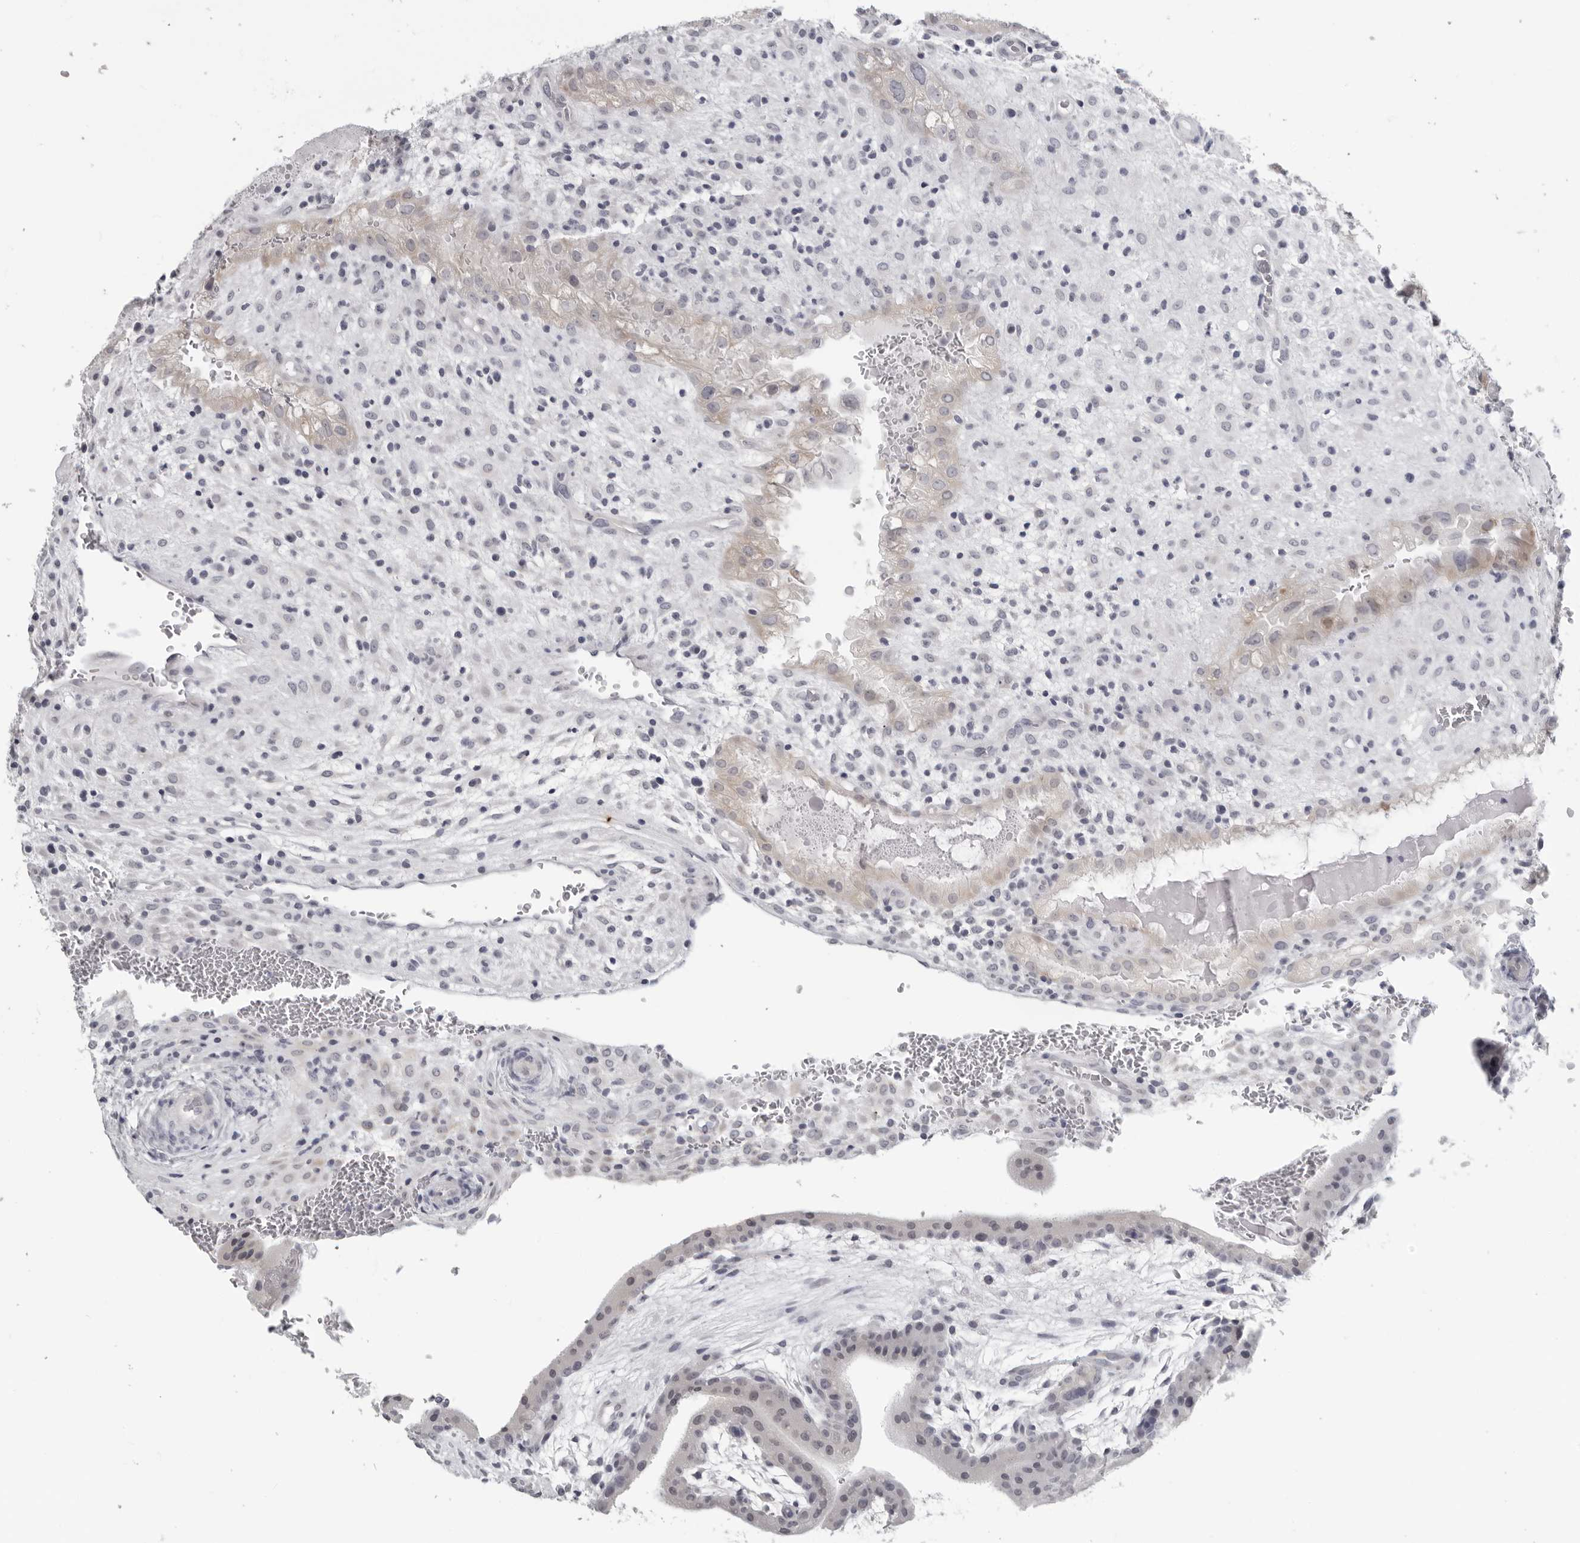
{"staining": {"intensity": "negative", "quantity": "none", "location": "none"}, "tissue": "placenta", "cell_type": "Decidual cells", "image_type": "normal", "snomed": [{"axis": "morphology", "description": "Normal tissue, NOS"}, {"axis": "topography", "description": "Placenta"}], "caption": "This histopathology image is of unremarkable placenta stained with immunohistochemistry (IHC) to label a protein in brown with the nuclei are counter-stained blue. There is no staining in decidual cells.", "gene": "OPLAH", "patient": {"sex": "female", "age": 35}}